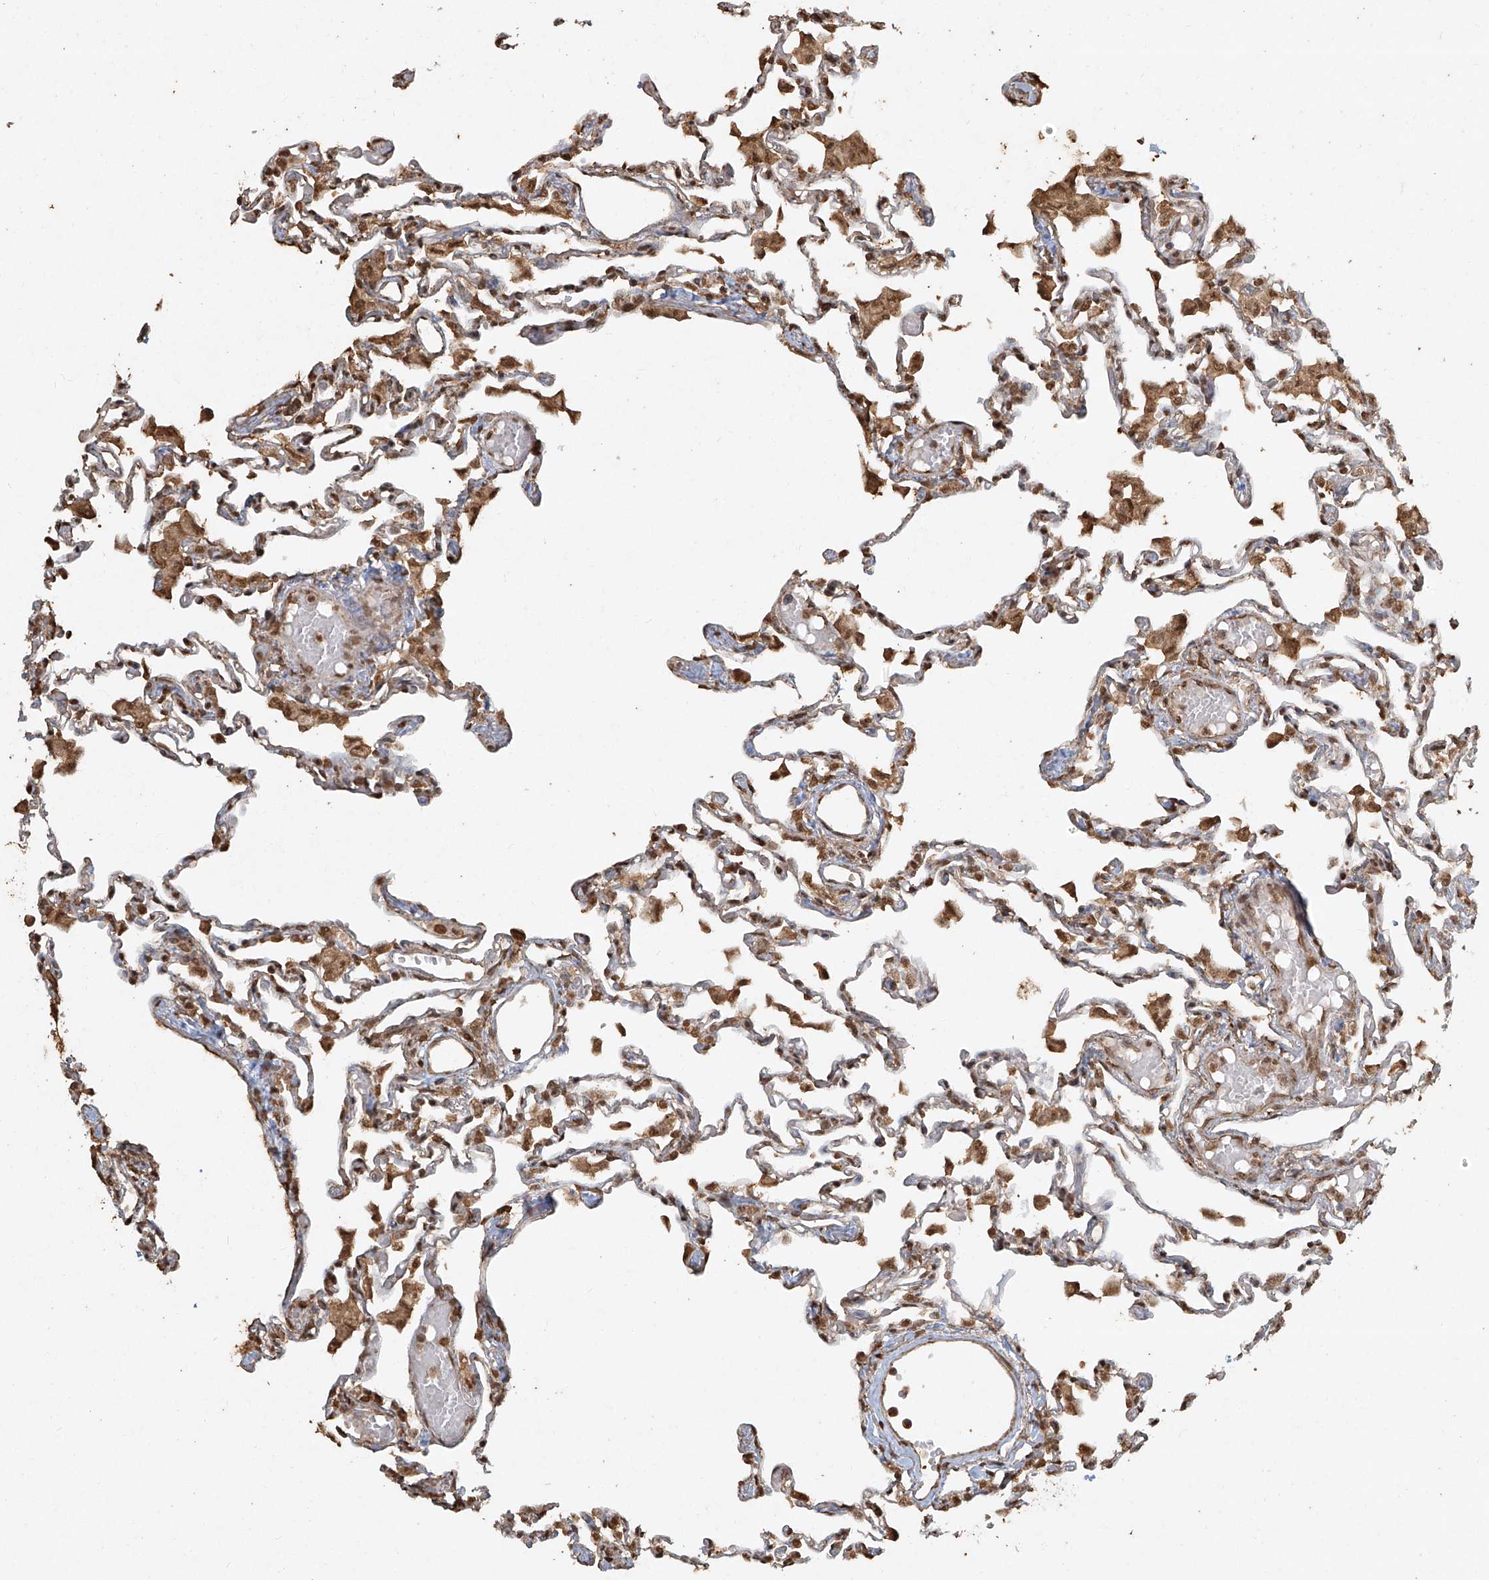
{"staining": {"intensity": "moderate", "quantity": ">75%", "location": "cytoplasmic/membranous,nuclear"}, "tissue": "lung", "cell_type": "Alveolar cells", "image_type": "normal", "snomed": [{"axis": "morphology", "description": "Normal tissue, NOS"}, {"axis": "topography", "description": "Bronchus"}, {"axis": "topography", "description": "Lung"}], "caption": "Protein staining by immunohistochemistry shows moderate cytoplasmic/membranous,nuclear positivity in about >75% of alveolar cells in benign lung. Ihc stains the protein of interest in brown and the nuclei are stained blue.", "gene": "TIGAR", "patient": {"sex": "female", "age": 49}}